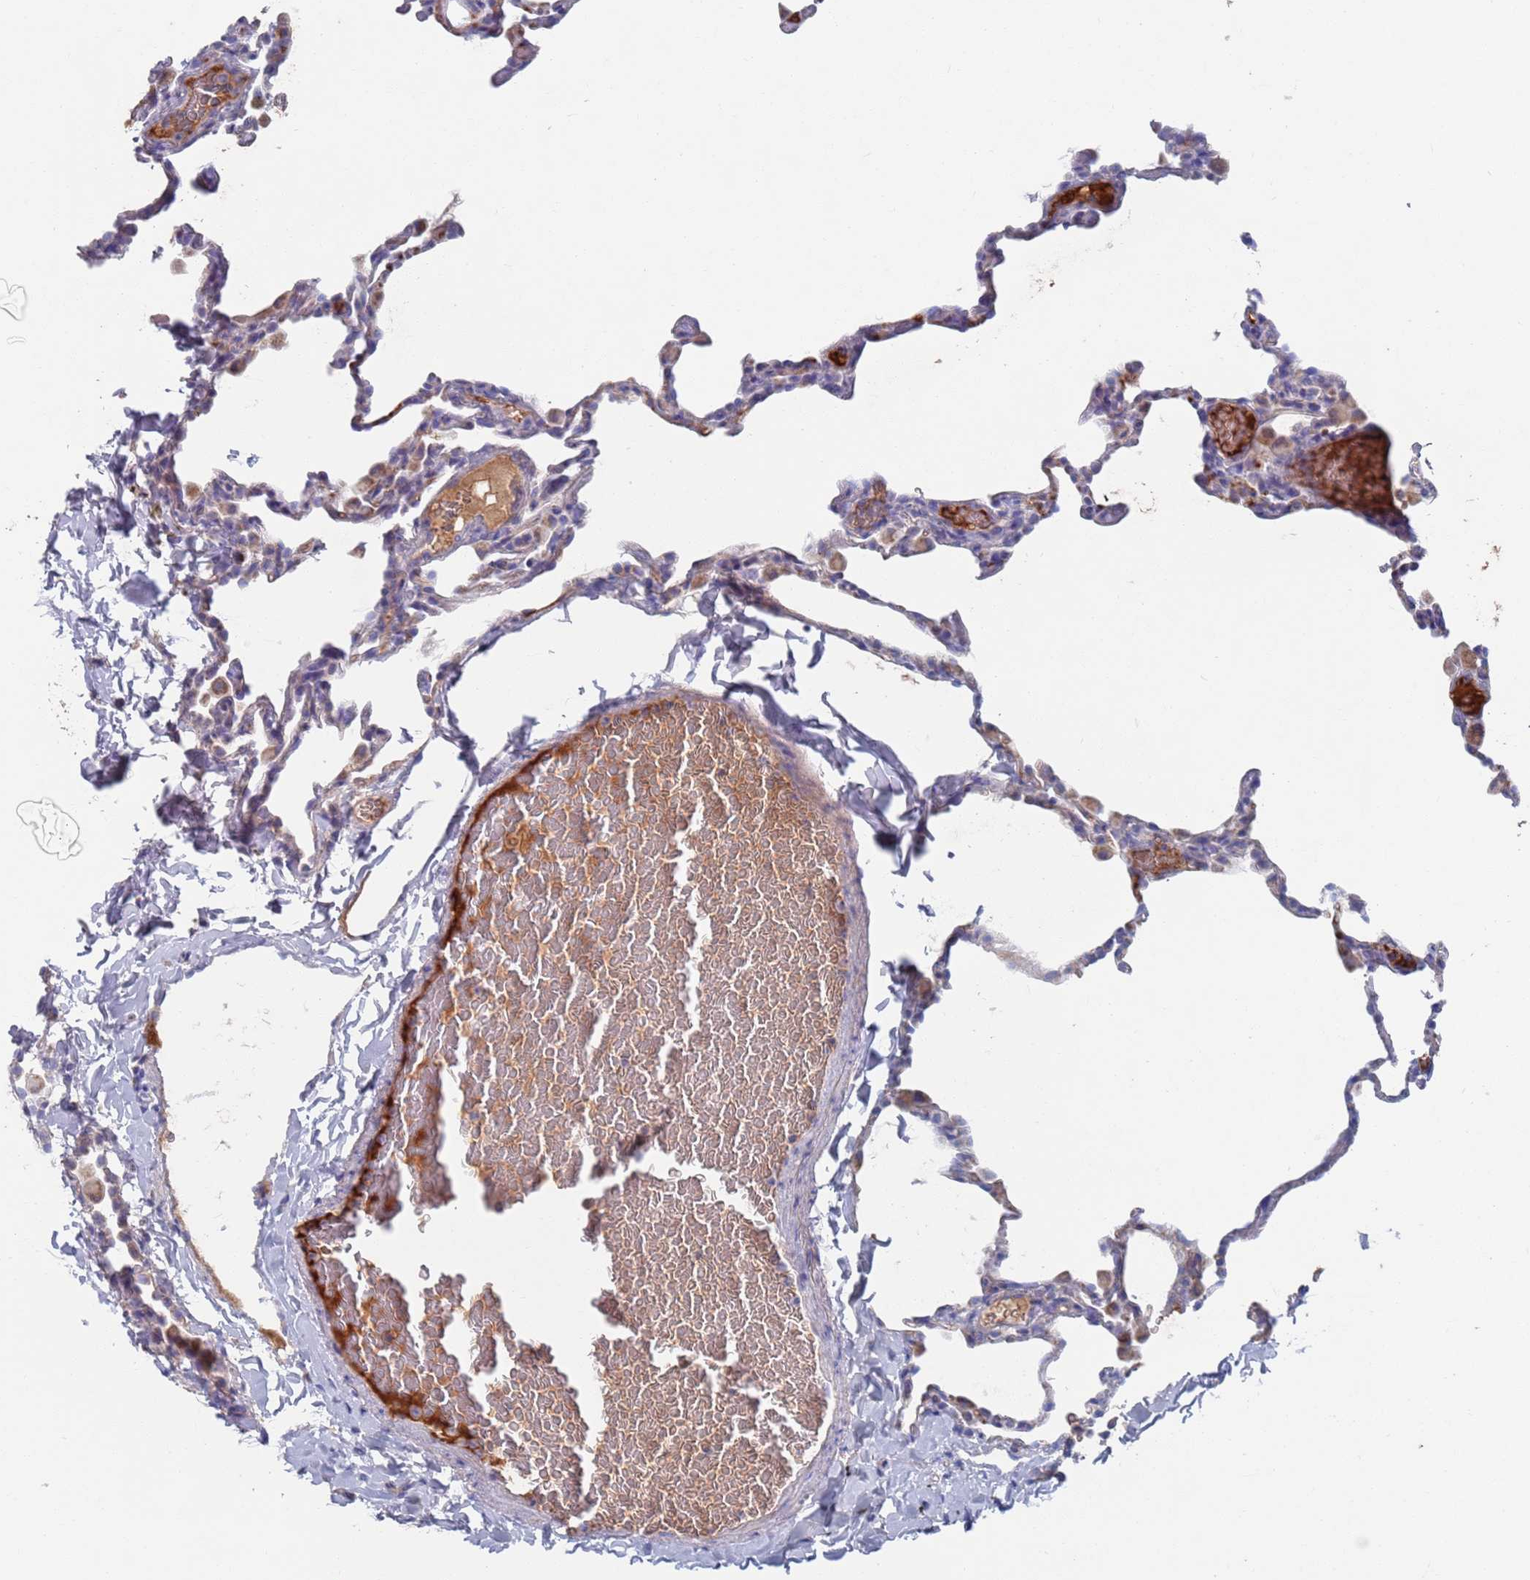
{"staining": {"intensity": "weak", "quantity": "25%-75%", "location": "cytoplasmic/membranous"}, "tissue": "lung", "cell_type": "Alveolar cells", "image_type": "normal", "snomed": [{"axis": "morphology", "description": "Normal tissue, NOS"}, {"axis": "topography", "description": "Lung"}], "caption": "About 25%-75% of alveolar cells in normal lung demonstrate weak cytoplasmic/membranous protein staining as visualized by brown immunohistochemical staining.", "gene": "MRPL22", "patient": {"sex": "male", "age": 20}}